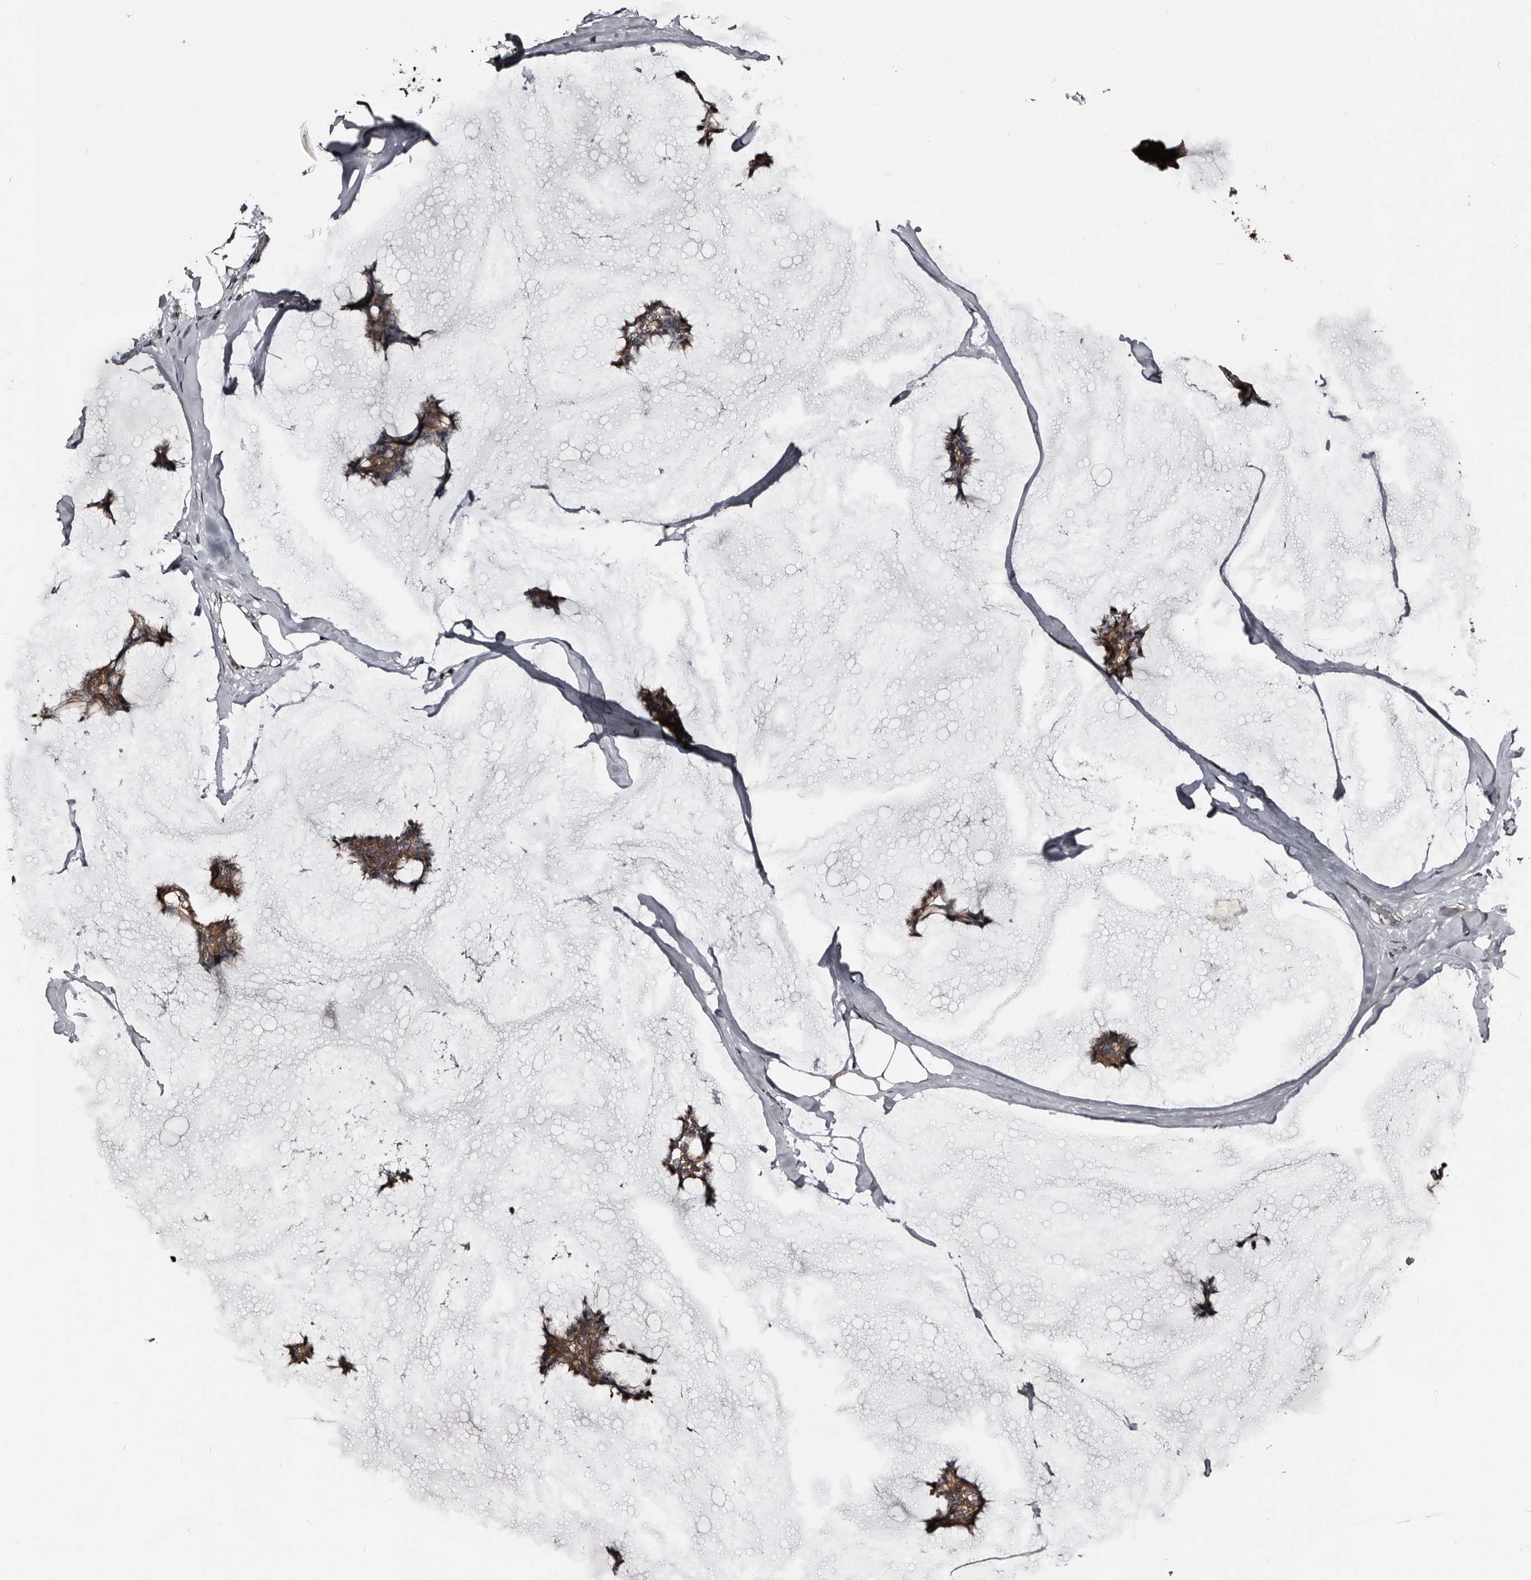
{"staining": {"intensity": "moderate", "quantity": ">75%", "location": "cytoplasmic/membranous"}, "tissue": "breast cancer", "cell_type": "Tumor cells", "image_type": "cancer", "snomed": [{"axis": "morphology", "description": "Duct carcinoma"}, {"axis": "topography", "description": "Breast"}], "caption": "Breast infiltrating ductal carcinoma tissue displays moderate cytoplasmic/membranous staining in approximately >75% of tumor cells, visualized by immunohistochemistry.", "gene": "DHPS", "patient": {"sex": "female", "age": 93}}